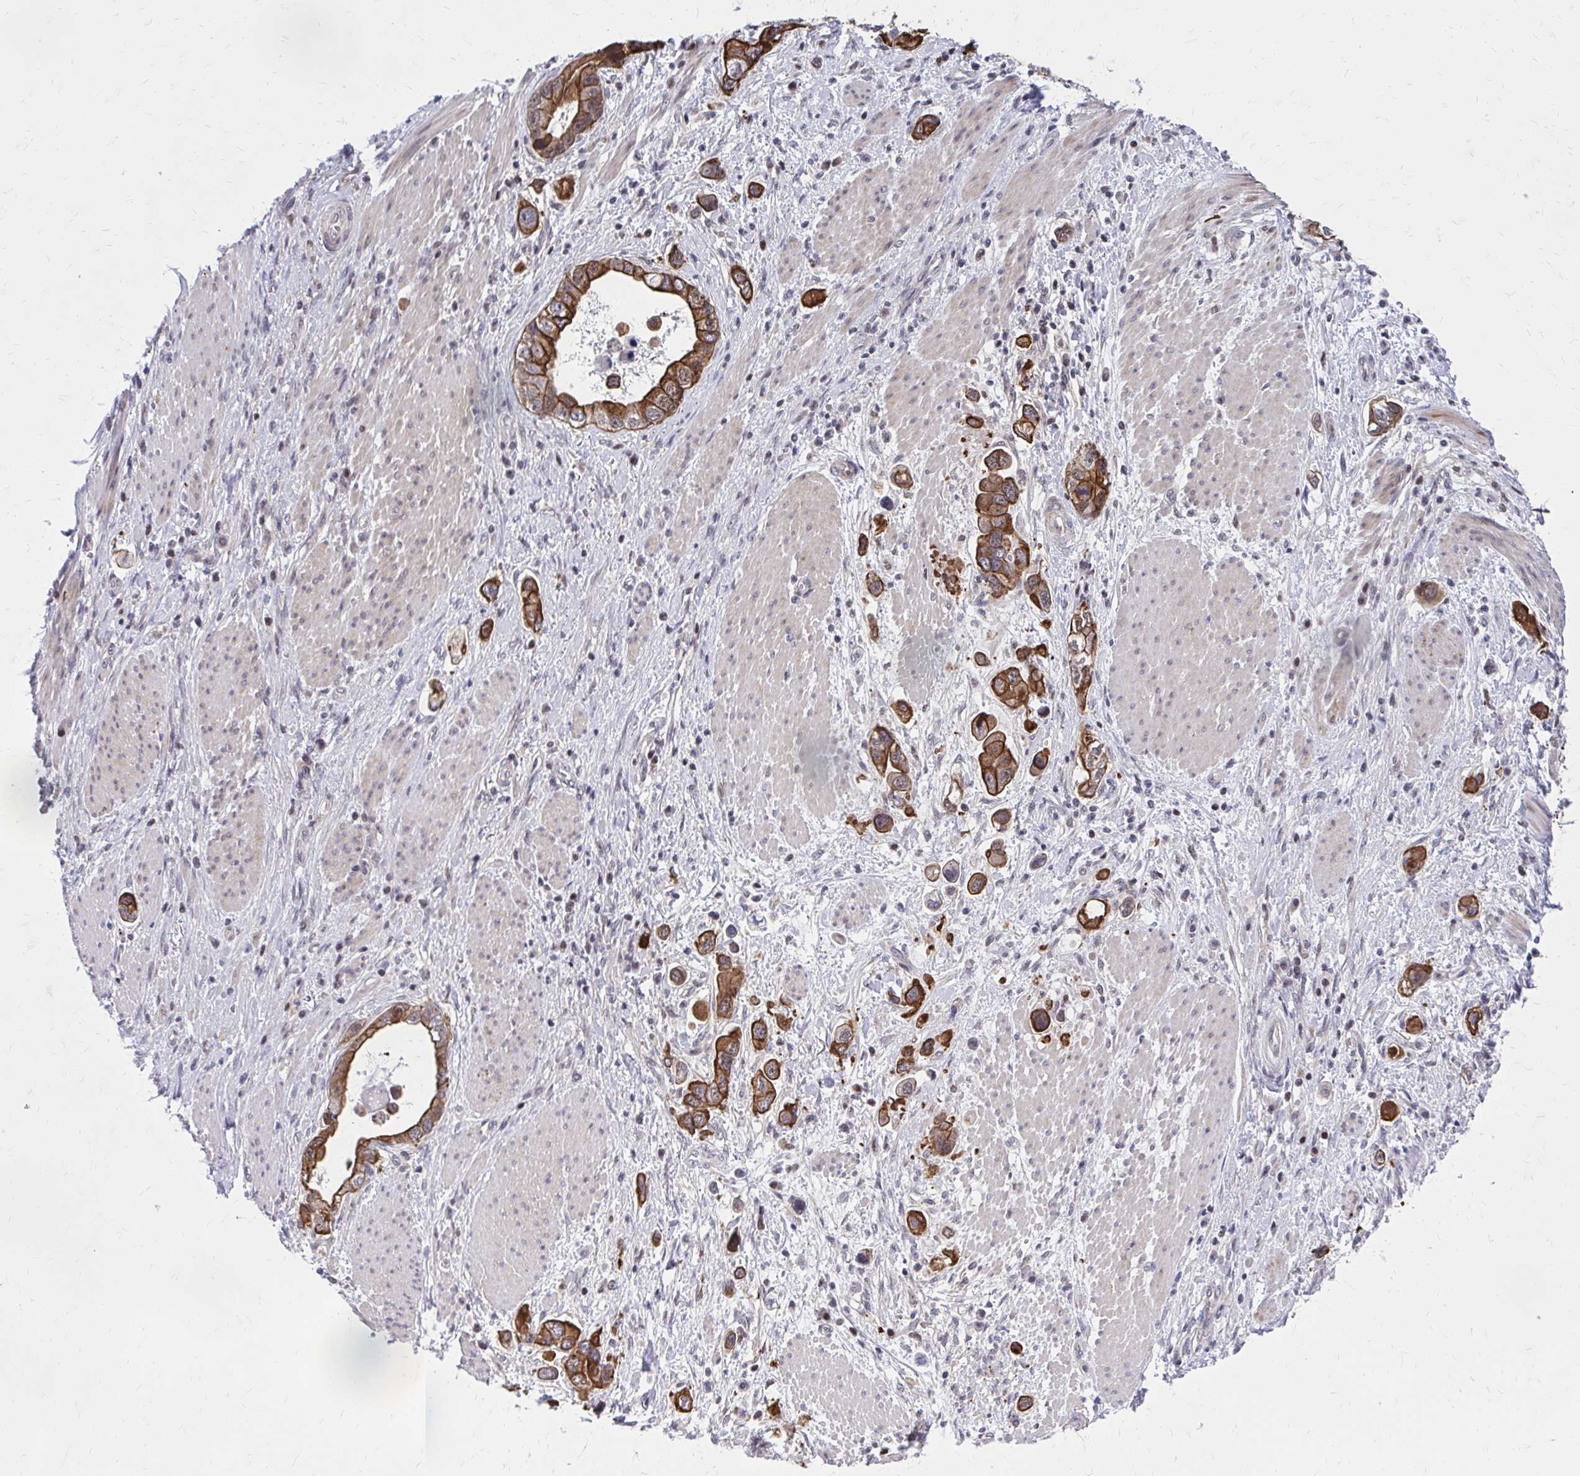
{"staining": {"intensity": "strong", "quantity": ">75%", "location": "cytoplasmic/membranous"}, "tissue": "stomach cancer", "cell_type": "Tumor cells", "image_type": "cancer", "snomed": [{"axis": "morphology", "description": "Adenocarcinoma, NOS"}, {"axis": "topography", "description": "Stomach, lower"}], "caption": "Tumor cells demonstrate high levels of strong cytoplasmic/membranous staining in approximately >75% of cells in human stomach adenocarcinoma.", "gene": "ANKRD30B", "patient": {"sex": "female", "age": 93}}